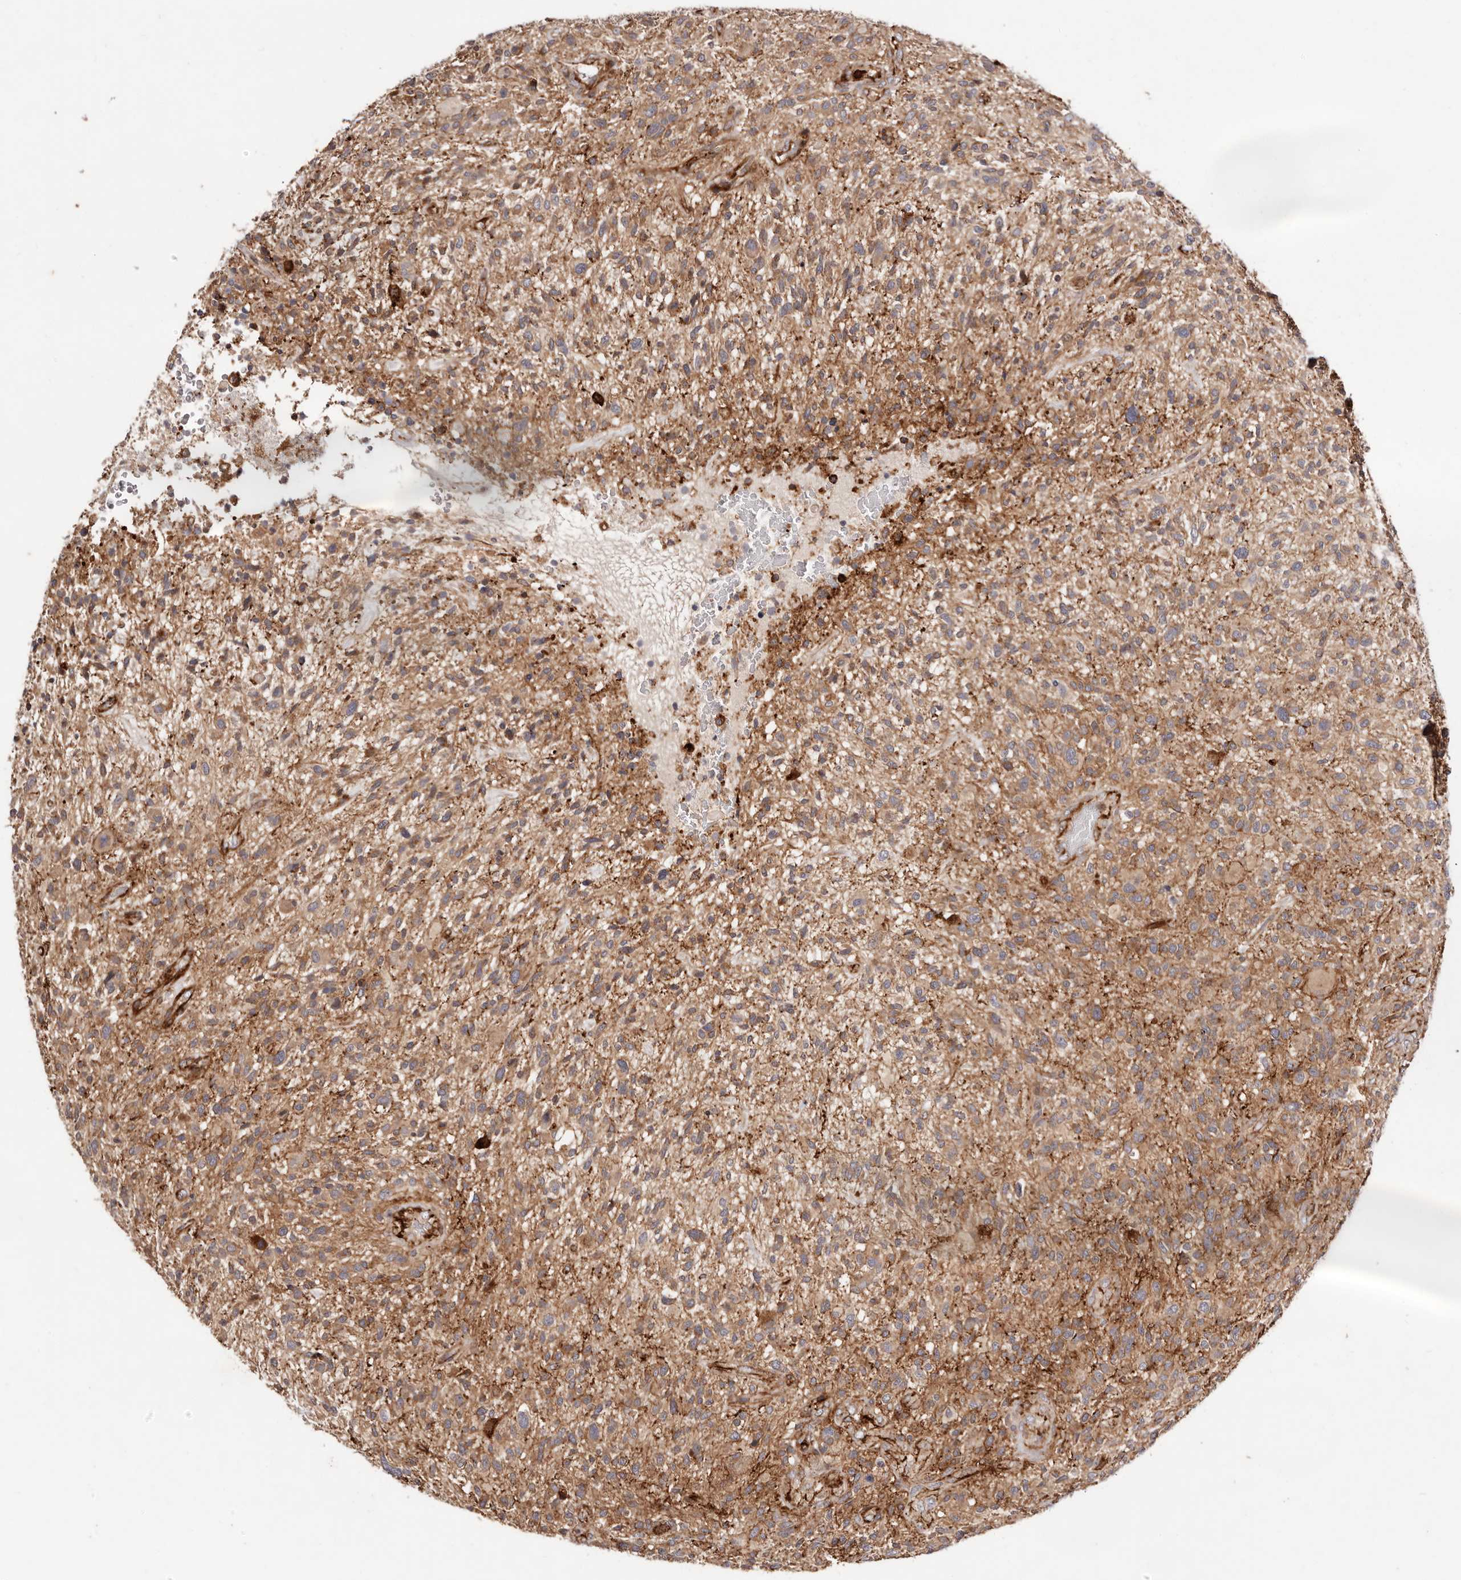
{"staining": {"intensity": "moderate", "quantity": ">75%", "location": "cytoplasmic/membranous"}, "tissue": "glioma", "cell_type": "Tumor cells", "image_type": "cancer", "snomed": [{"axis": "morphology", "description": "Glioma, malignant, High grade"}, {"axis": "topography", "description": "Brain"}], "caption": "An image of human glioma stained for a protein displays moderate cytoplasmic/membranous brown staining in tumor cells.", "gene": "PTPN22", "patient": {"sex": "male", "age": 47}}